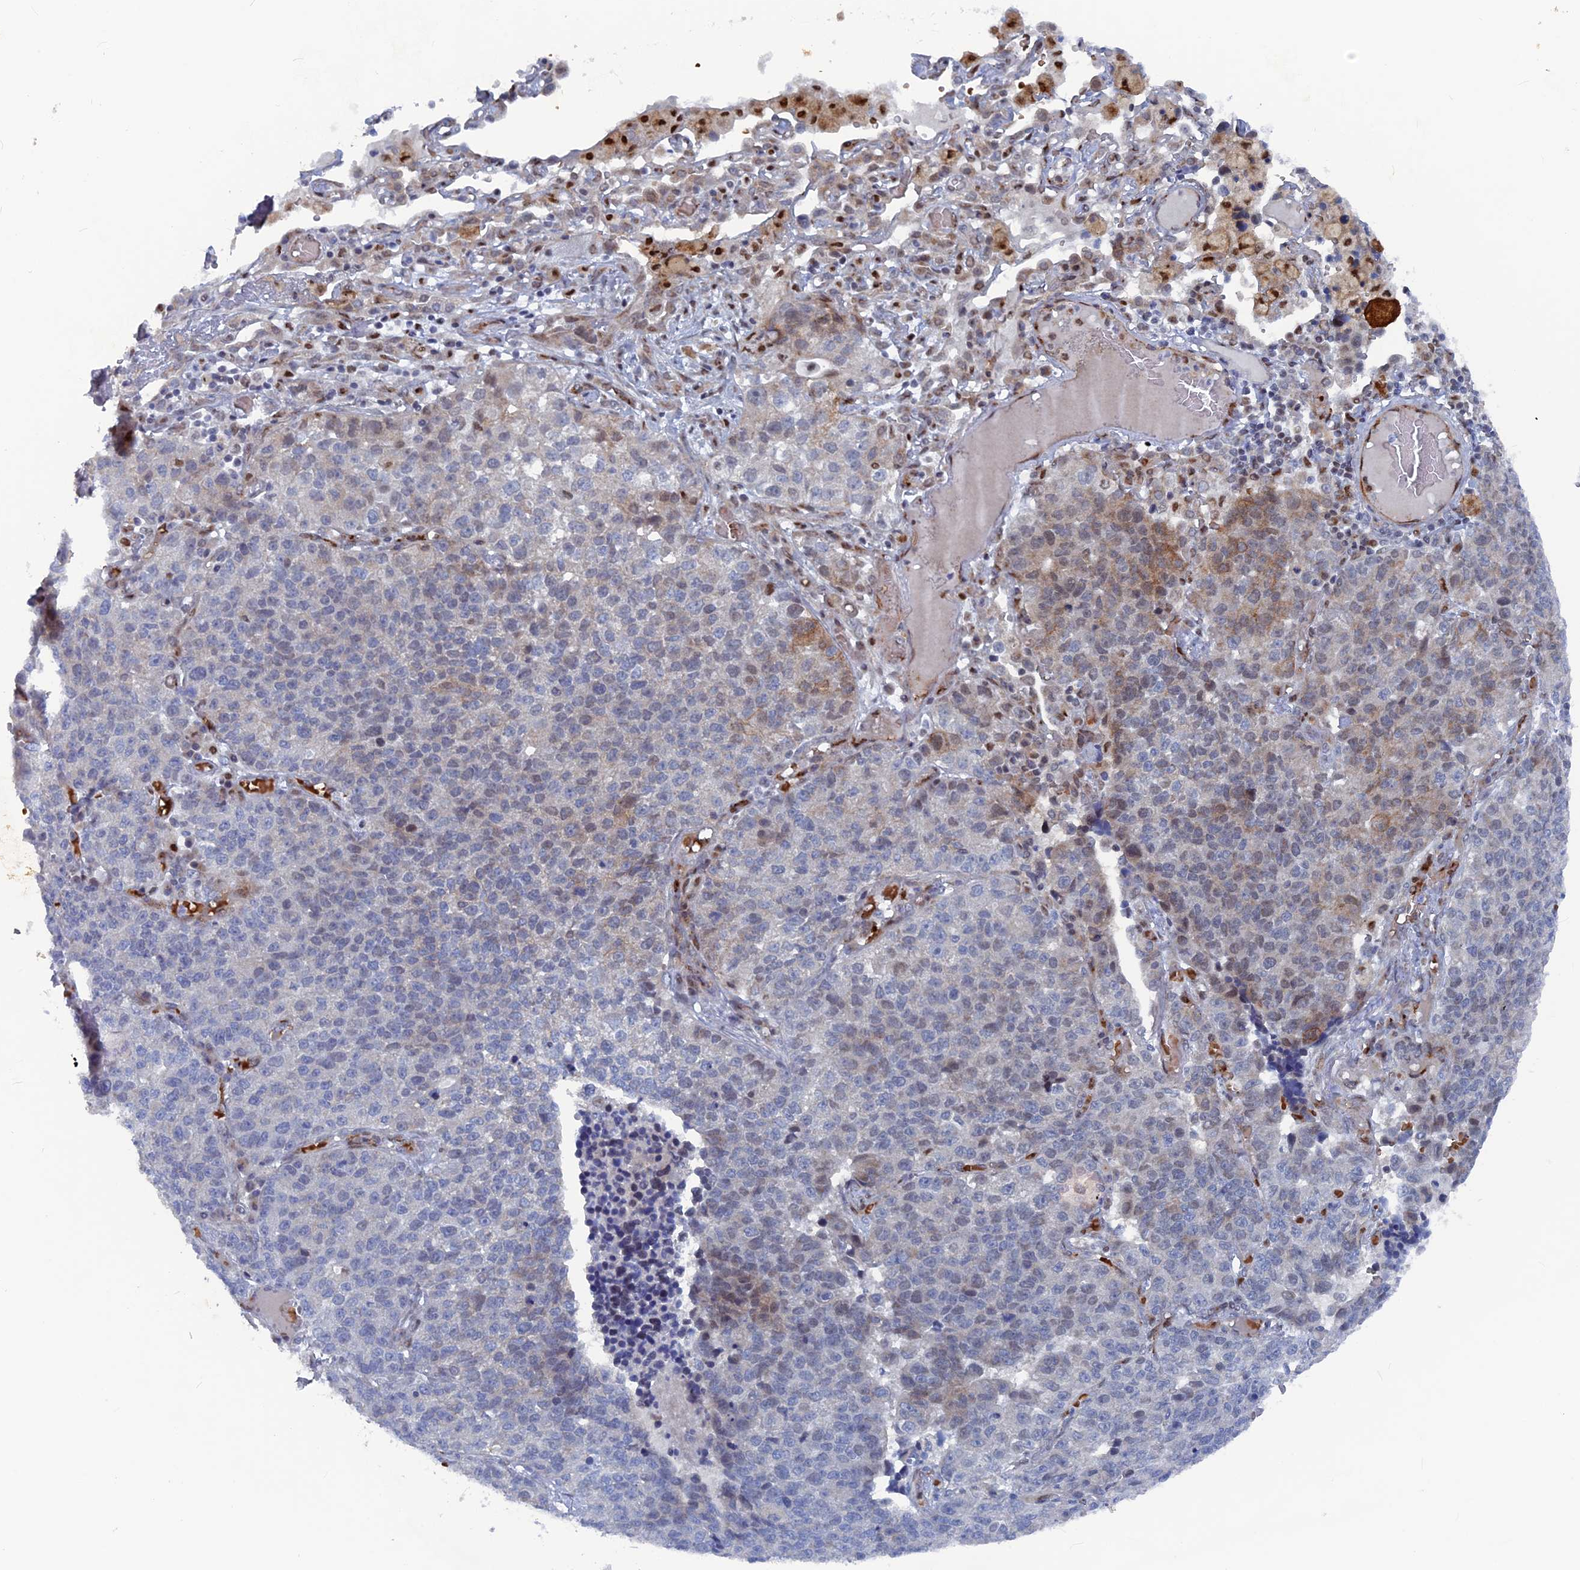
{"staining": {"intensity": "weak", "quantity": "<25%", "location": "cytoplasmic/membranous,nuclear"}, "tissue": "lung cancer", "cell_type": "Tumor cells", "image_type": "cancer", "snomed": [{"axis": "morphology", "description": "Adenocarcinoma, NOS"}, {"axis": "topography", "description": "Lung"}], "caption": "This is an immunohistochemistry histopathology image of human adenocarcinoma (lung). There is no staining in tumor cells.", "gene": "SH3D21", "patient": {"sex": "male", "age": 49}}